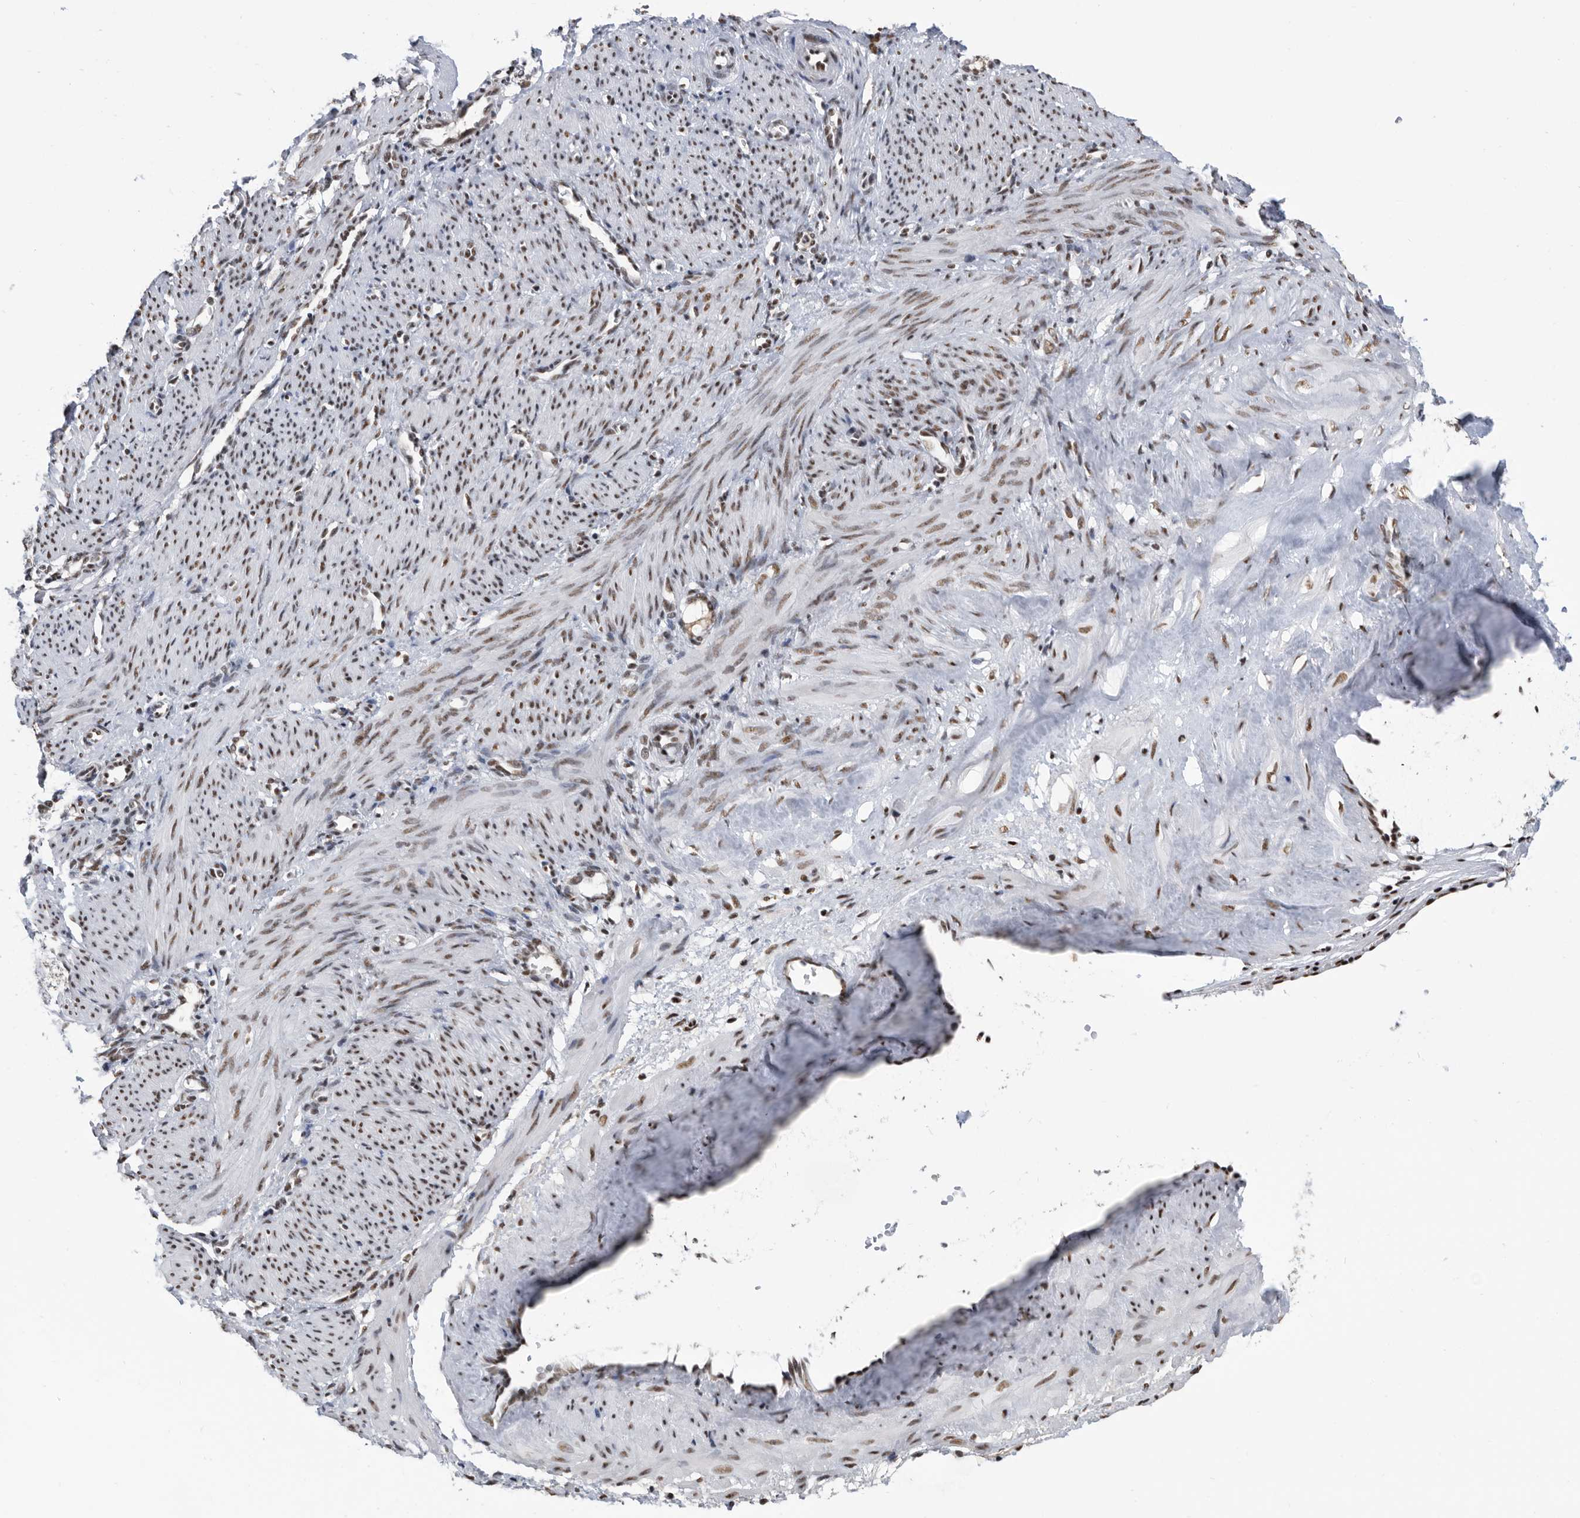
{"staining": {"intensity": "moderate", "quantity": ">75%", "location": "nuclear"}, "tissue": "smooth muscle", "cell_type": "Smooth muscle cells", "image_type": "normal", "snomed": [{"axis": "morphology", "description": "Normal tissue, NOS"}, {"axis": "topography", "description": "Endometrium"}], "caption": "An IHC photomicrograph of unremarkable tissue is shown. Protein staining in brown labels moderate nuclear positivity in smooth muscle within smooth muscle cells. (DAB (3,3'-diaminobenzidine) IHC with brightfield microscopy, high magnification).", "gene": "SF3A1", "patient": {"sex": "female", "age": 33}}